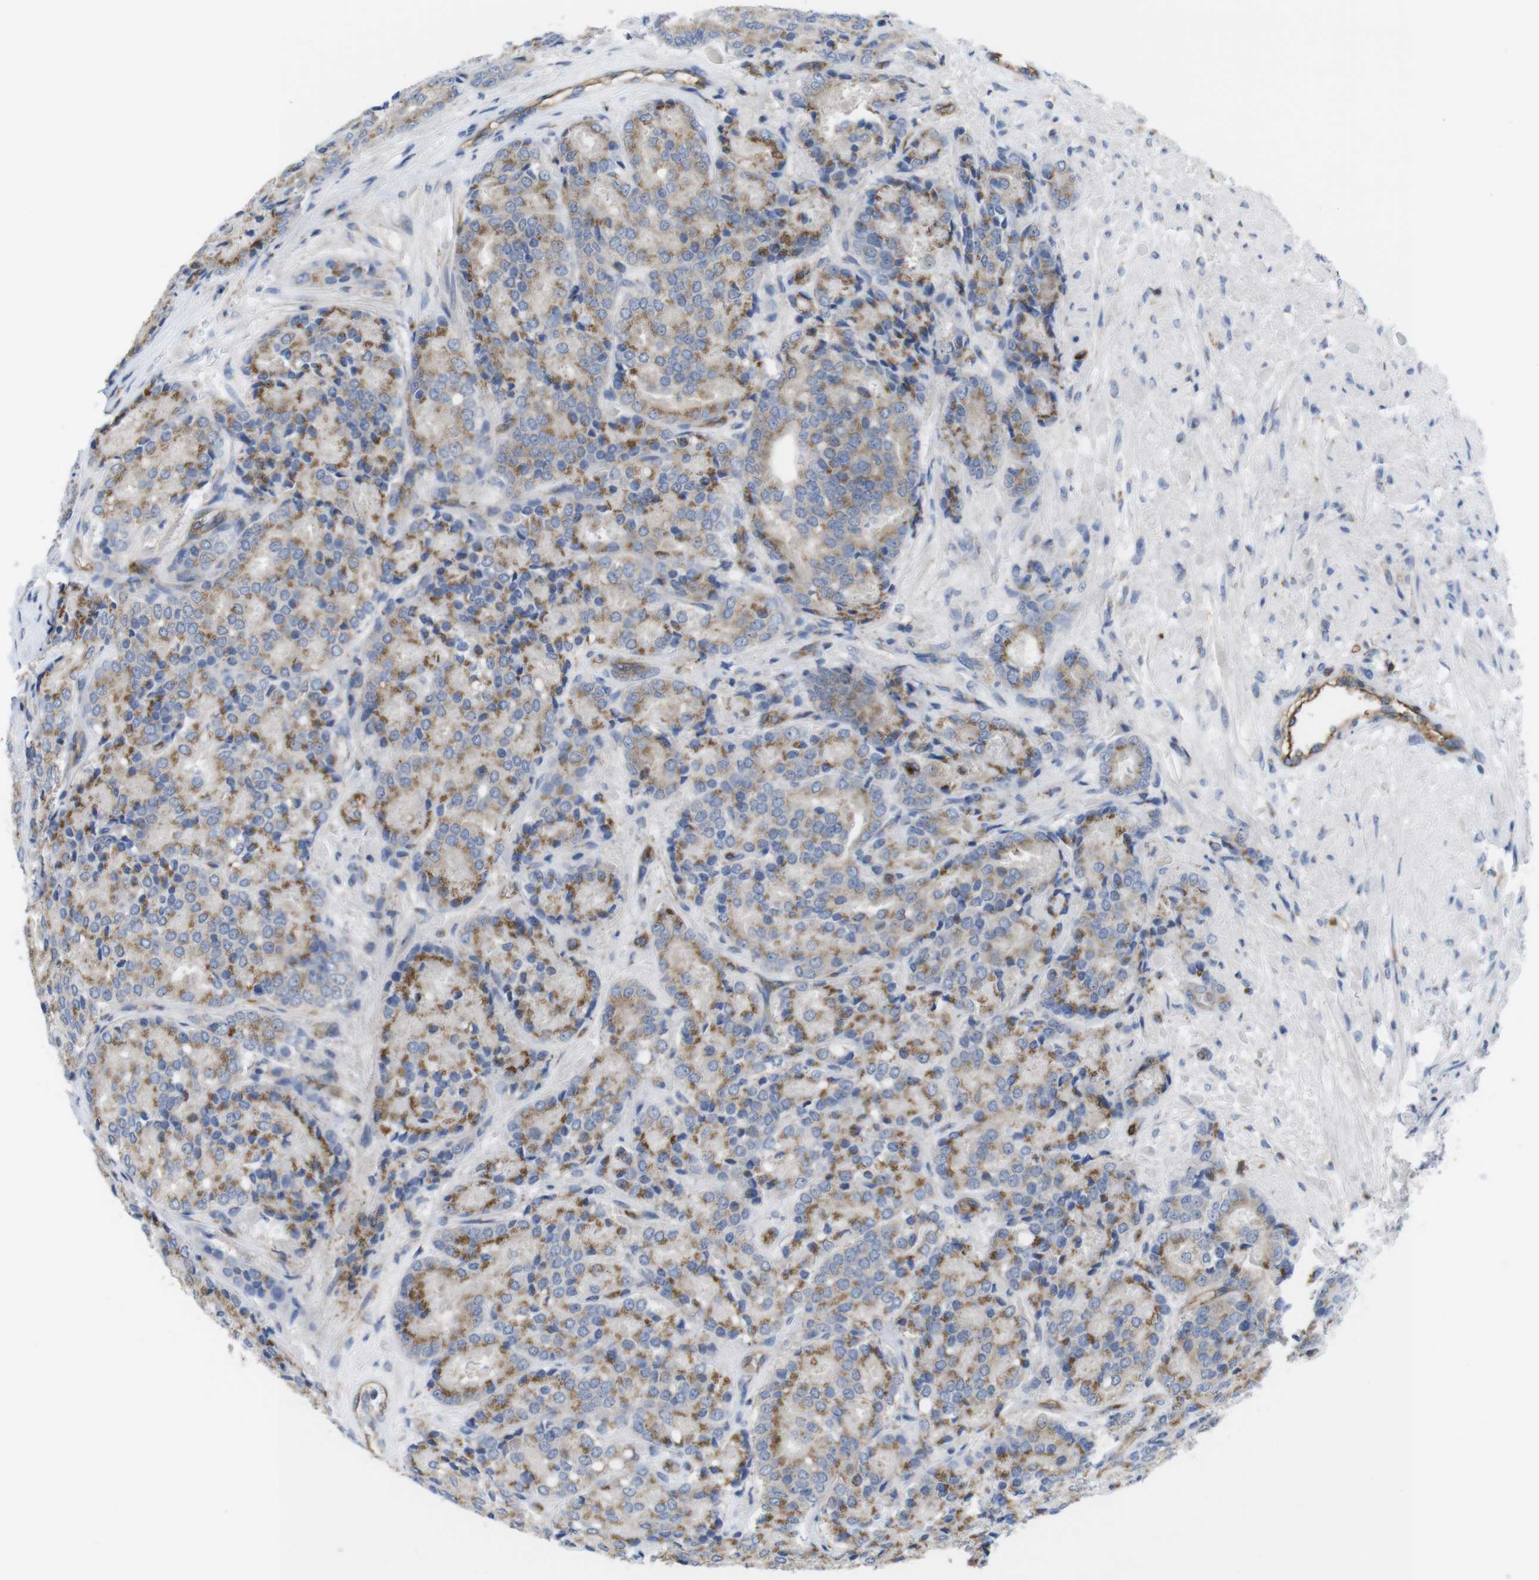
{"staining": {"intensity": "moderate", "quantity": ">75%", "location": "cytoplasmic/membranous"}, "tissue": "prostate cancer", "cell_type": "Tumor cells", "image_type": "cancer", "snomed": [{"axis": "morphology", "description": "Adenocarcinoma, High grade"}, {"axis": "topography", "description": "Prostate"}], "caption": "The immunohistochemical stain shows moderate cytoplasmic/membranous staining in tumor cells of prostate high-grade adenocarcinoma tissue. (brown staining indicates protein expression, while blue staining denotes nuclei).", "gene": "CCR6", "patient": {"sex": "male", "age": 65}}